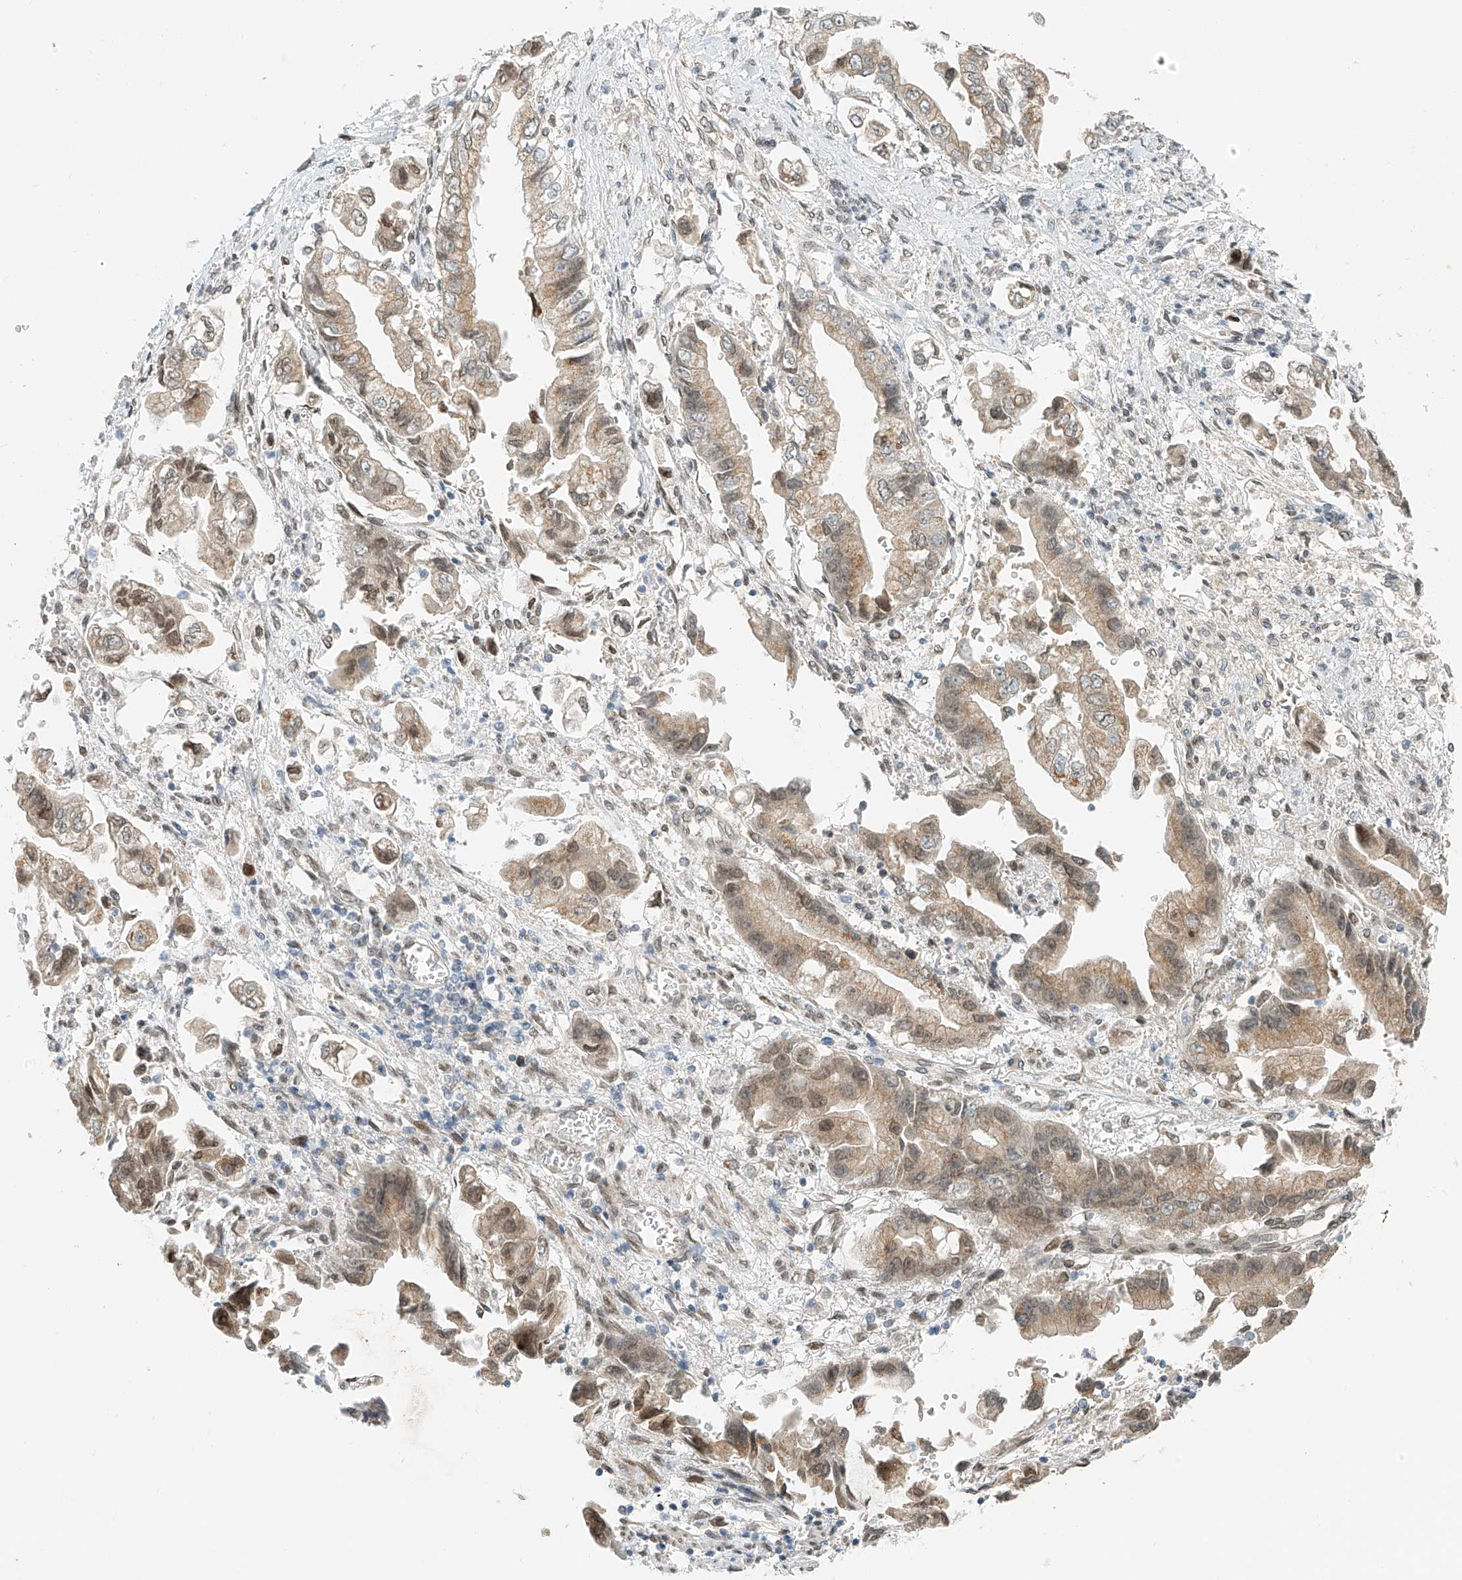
{"staining": {"intensity": "moderate", "quantity": "25%-75%", "location": "cytoplasmic/membranous,nuclear"}, "tissue": "stomach cancer", "cell_type": "Tumor cells", "image_type": "cancer", "snomed": [{"axis": "morphology", "description": "Adenocarcinoma, NOS"}, {"axis": "topography", "description": "Stomach"}], "caption": "Immunohistochemistry (IHC) of human stomach adenocarcinoma displays medium levels of moderate cytoplasmic/membranous and nuclear positivity in about 25%-75% of tumor cells. Using DAB (brown) and hematoxylin (blue) stains, captured at high magnification using brightfield microscopy.", "gene": "STARD9", "patient": {"sex": "male", "age": 62}}